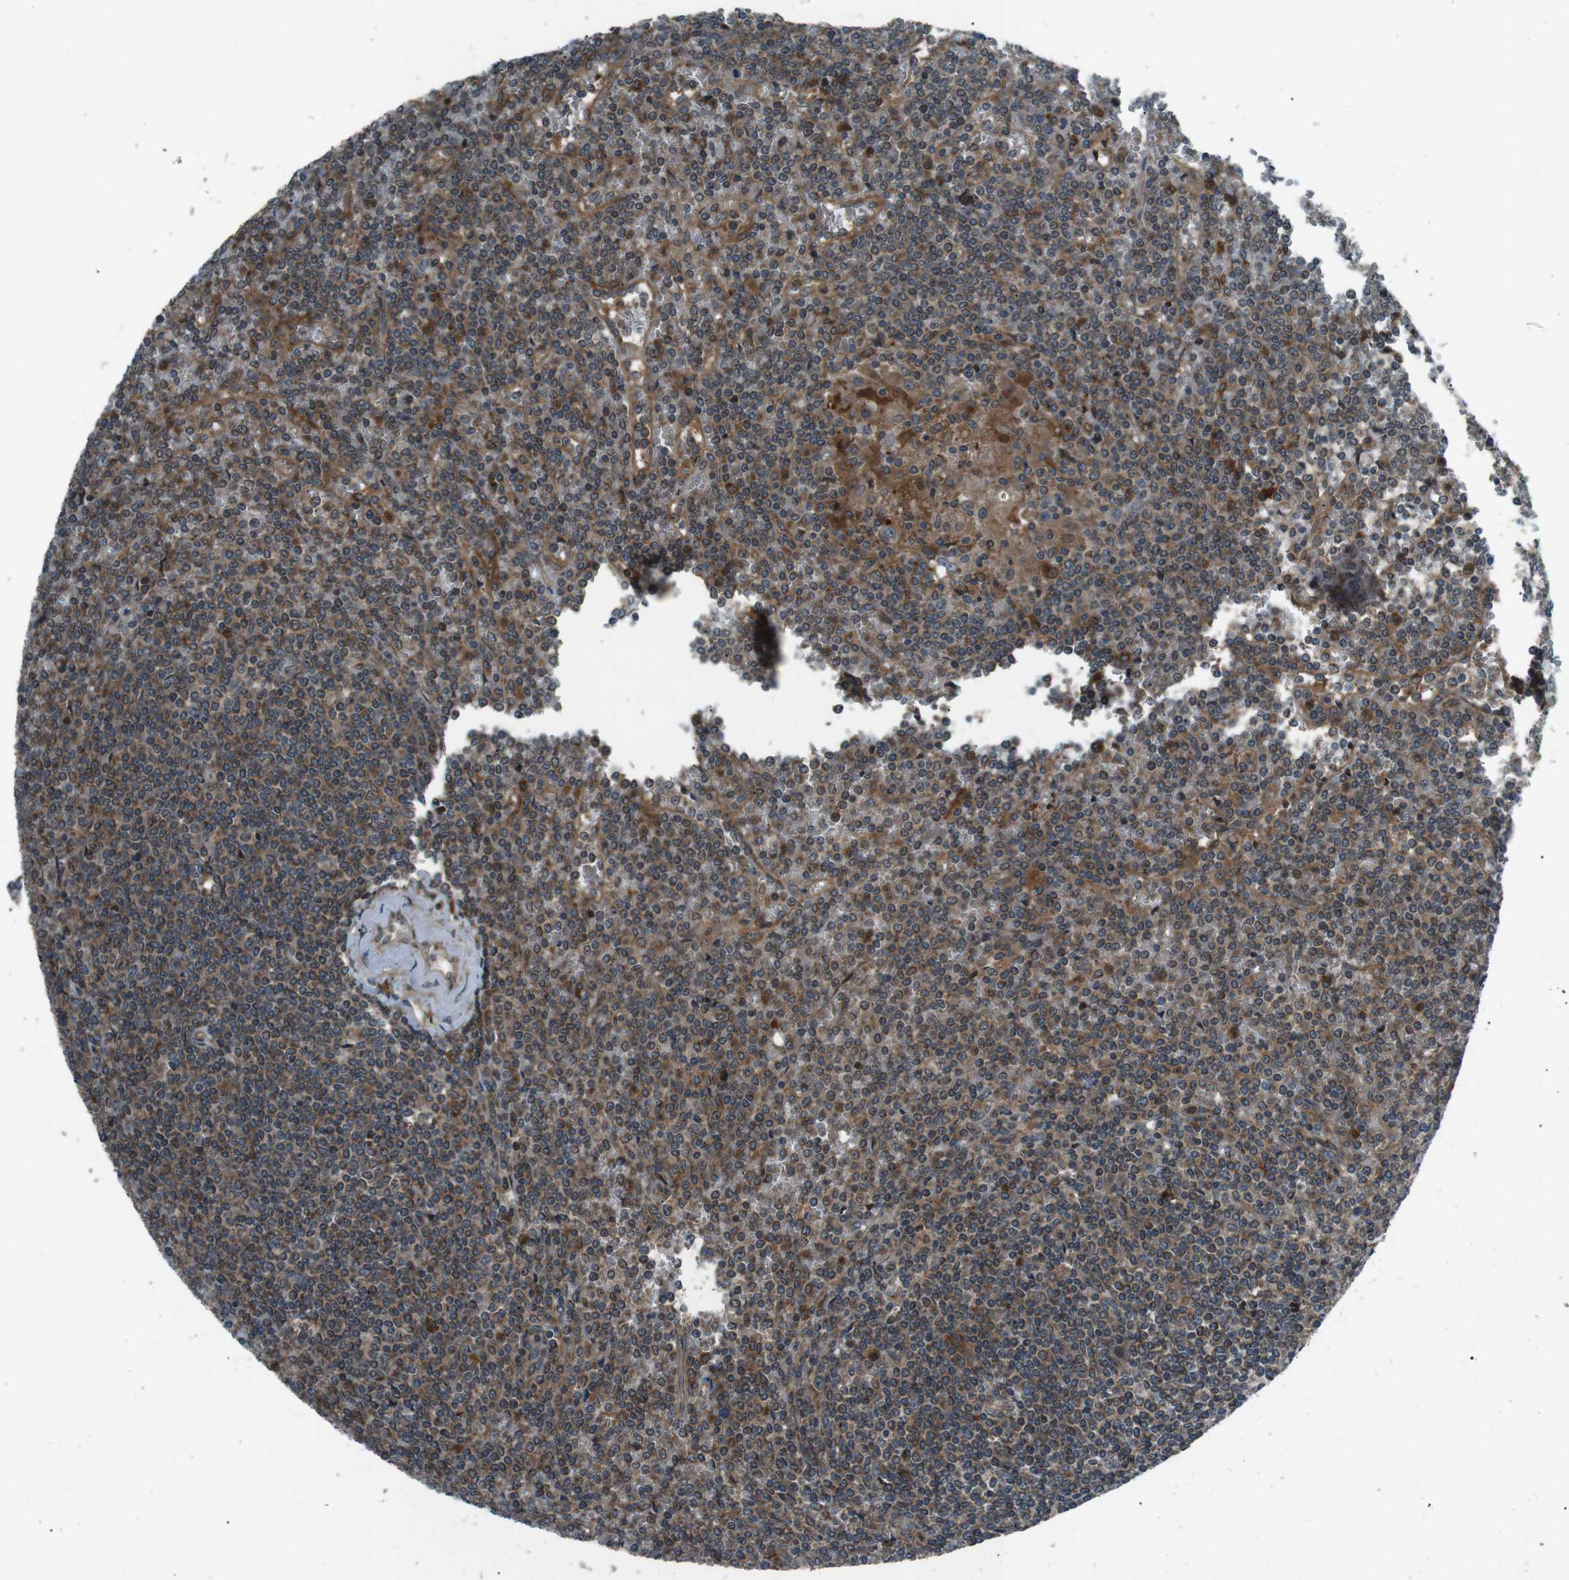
{"staining": {"intensity": "weak", "quantity": "25%-75%", "location": "cytoplasmic/membranous"}, "tissue": "lymphoma", "cell_type": "Tumor cells", "image_type": "cancer", "snomed": [{"axis": "morphology", "description": "Malignant lymphoma, non-Hodgkin's type, Low grade"}, {"axis": "topography", "description": "Spleen"}], "caption": "This is an image of immunohistochemistry staining of lymphoma, which shows weak staining in the cytoplasmic/membranous of tumor cells.", "gene": "SLC27A4", "patient": {"sex": "female", "age": 19}}